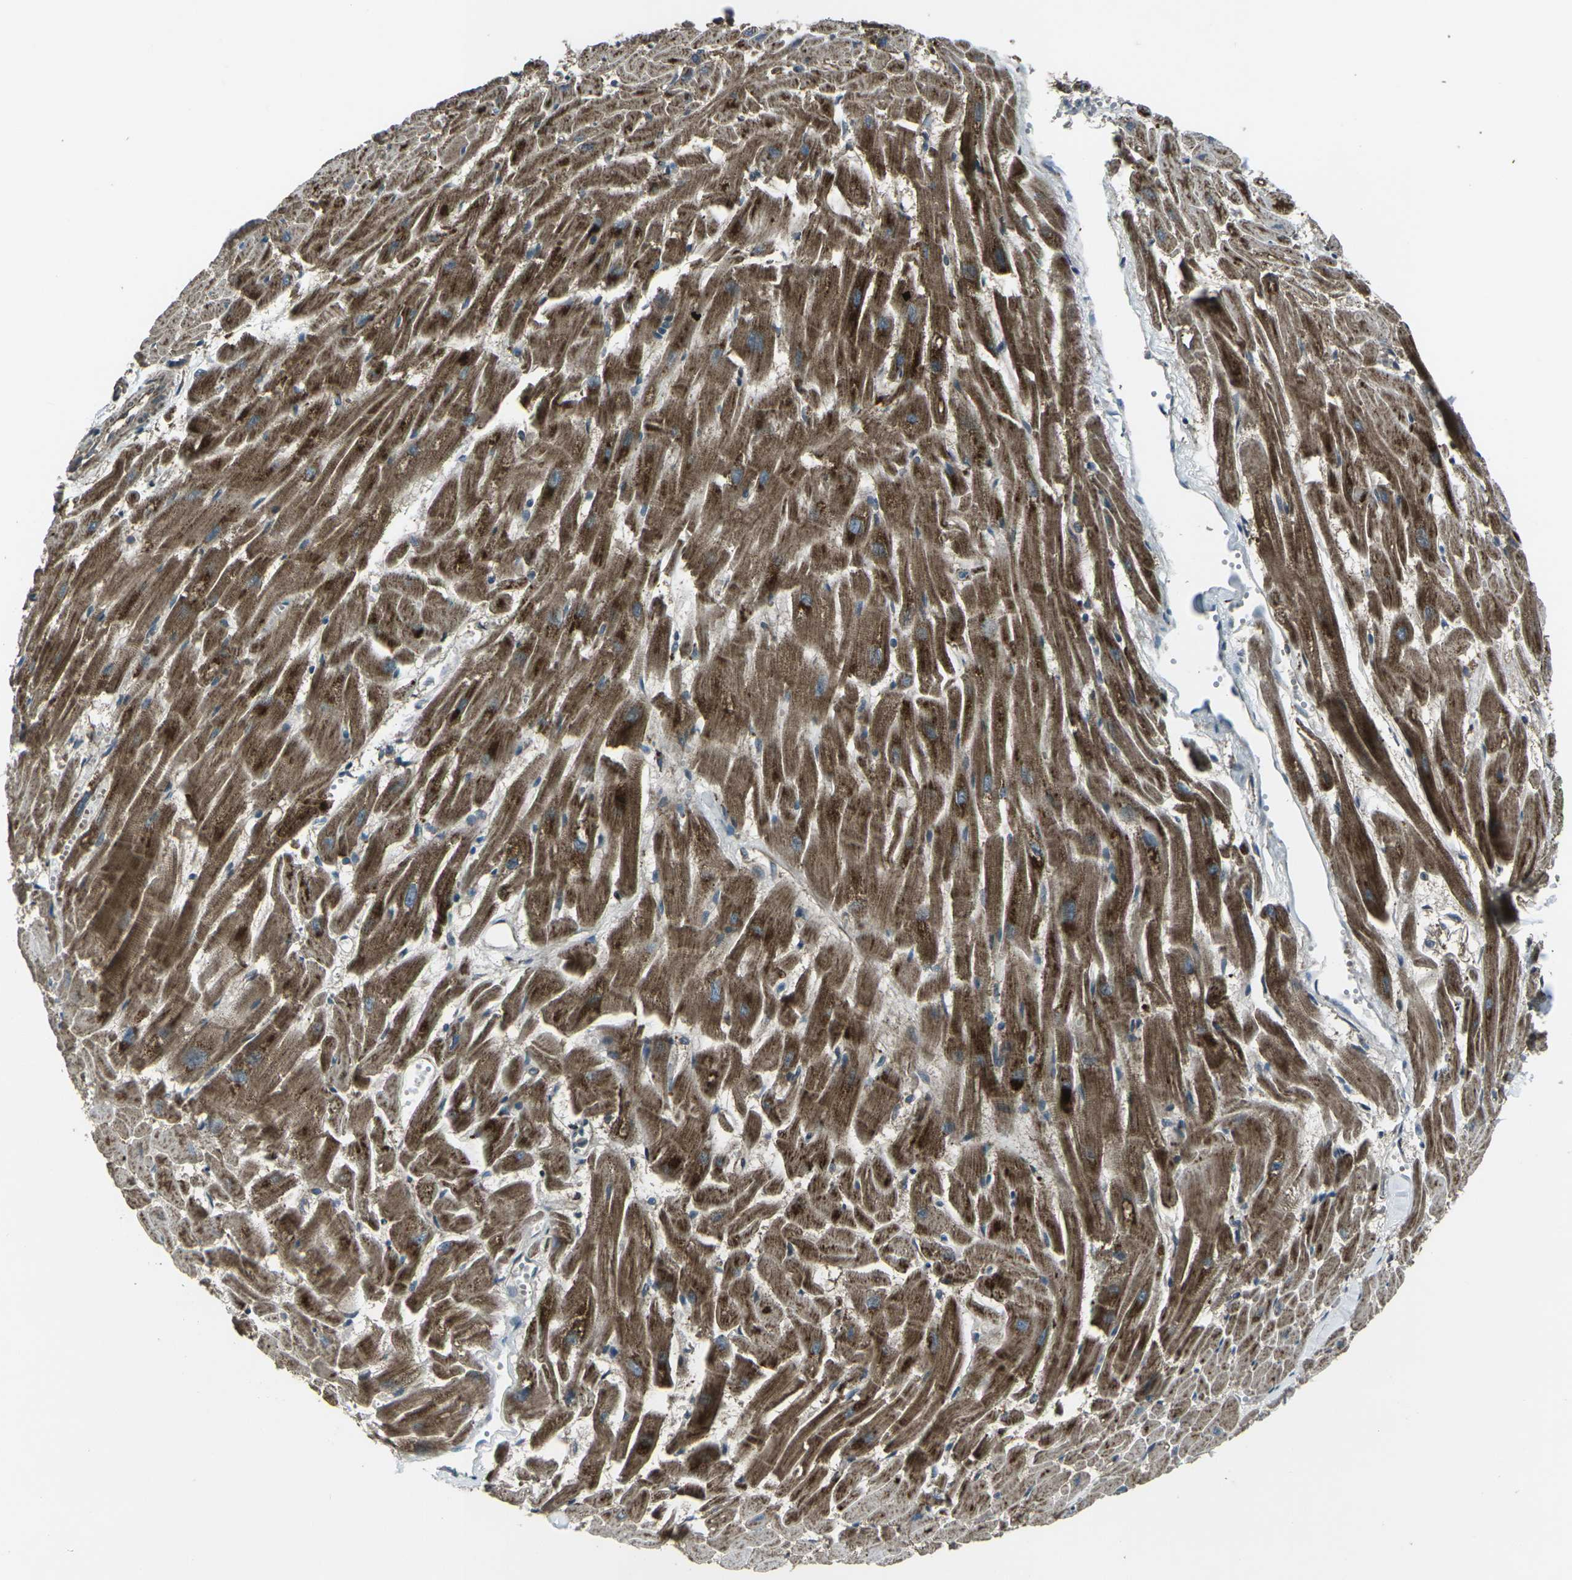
{"staining": {"intensity": "strong", "quantity": ">75%", "location": "cytoplasmic/membranous"}, "tissue": "heart muscle", "cell_type": "Cardiomyocytes", "image_type": "normal", "snomed": [{"axis": "morphology", "description": "Normal tissue, NOS"}, {"axis": "topography", "description": "Heart"}], "caption": "High-power microscopy captured an IHC image of normal heart muscle, revealing strong cytoplasmic/membranous expression in approximately >75% of cardiomyocytes. (brown staining indicates protein expression, while blue staining denotes nuclei).", "gene": "LSMEM1", "patient": {"sex": "female", "age": 19}}